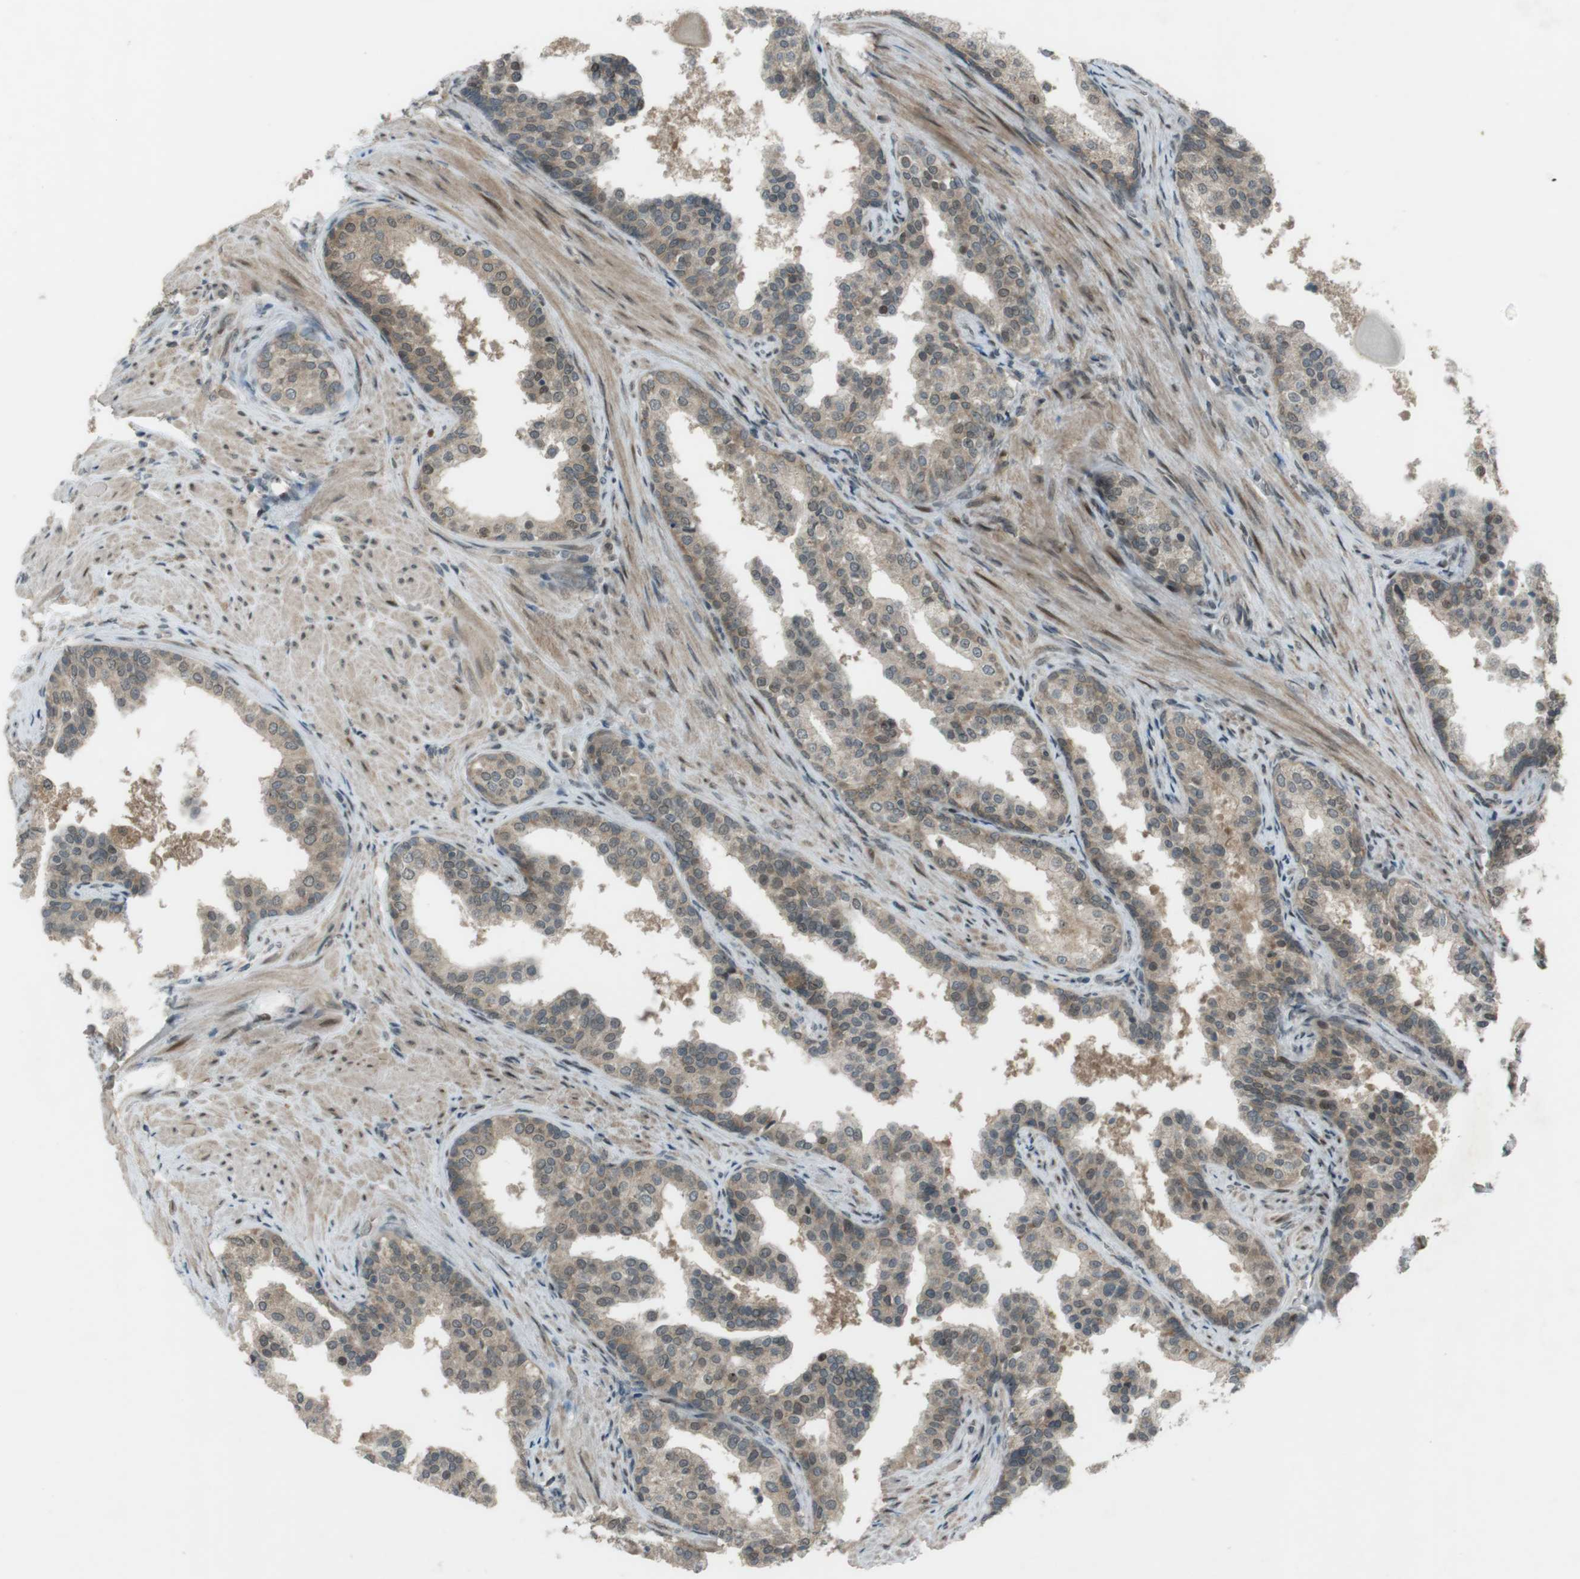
{"staining": {"intensity": "weak", "quantity": ">75%", "location": "cytoplasmic/membranous,nuclear"}, "tissue": "prostate cancer", "cell_type": "Tumor cells", "image_type": "cancer", "snomed": [{"axis": "morphology", "description": "Adenocarcinoma, Low grade"}, {"axis": "topography", "description": "Prostate"}], "caption": "Approximately >75% of tumor cells in human adenocarcinoma (low-grade) (prostate) reveal weak cytoplasmic/membranous and nuclear protein staining as visualized by brown immunohistochemical staining.", "gene": "SLITRK5", "patient": {"sex": "male", "age": 60}}